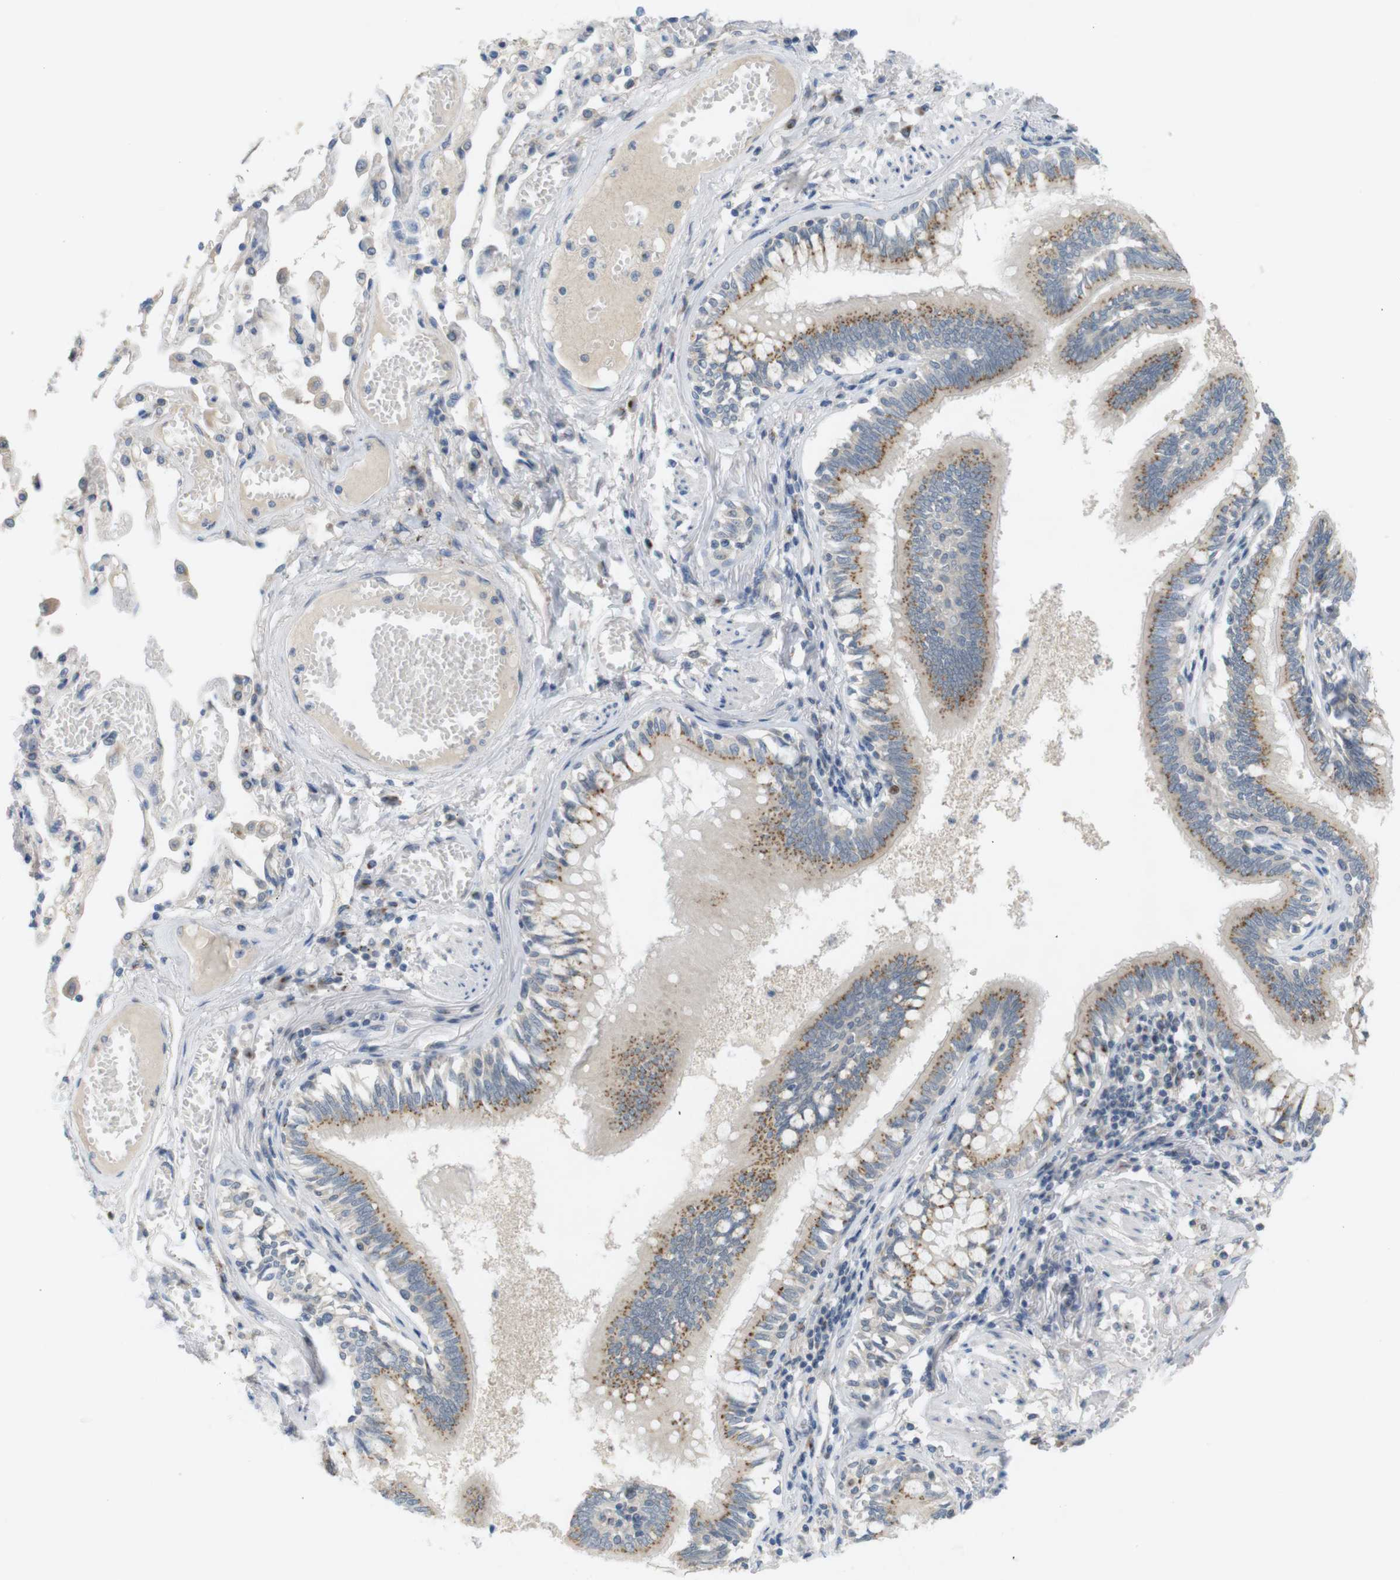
{"staining": {"intensity": "moderate", "quantity": ">75%", "location": "cytoplasmic/membranous"}, "tissue": "bronchus", "cell_type": "Respiratory epithelial cells", "image_type": "normal", "snomed": [{"axis": "morphology", "description": "Normal tissue, NOS"}, {"axis": "morphology", "description": "Inflammation, NOS"}, {"axis": "topography", "description": "Cartilage tissue"}, {"axis": "topography", "description": "Lung"}], "caption": "Bronchus stained for a protein (brown) reveals moderate cytoplasmic/membranous positive positivity in approximately >75% of respiratory epithelial cells.", "gene": "YIPF3", "patient": {"sex": "male", "age": 71}}